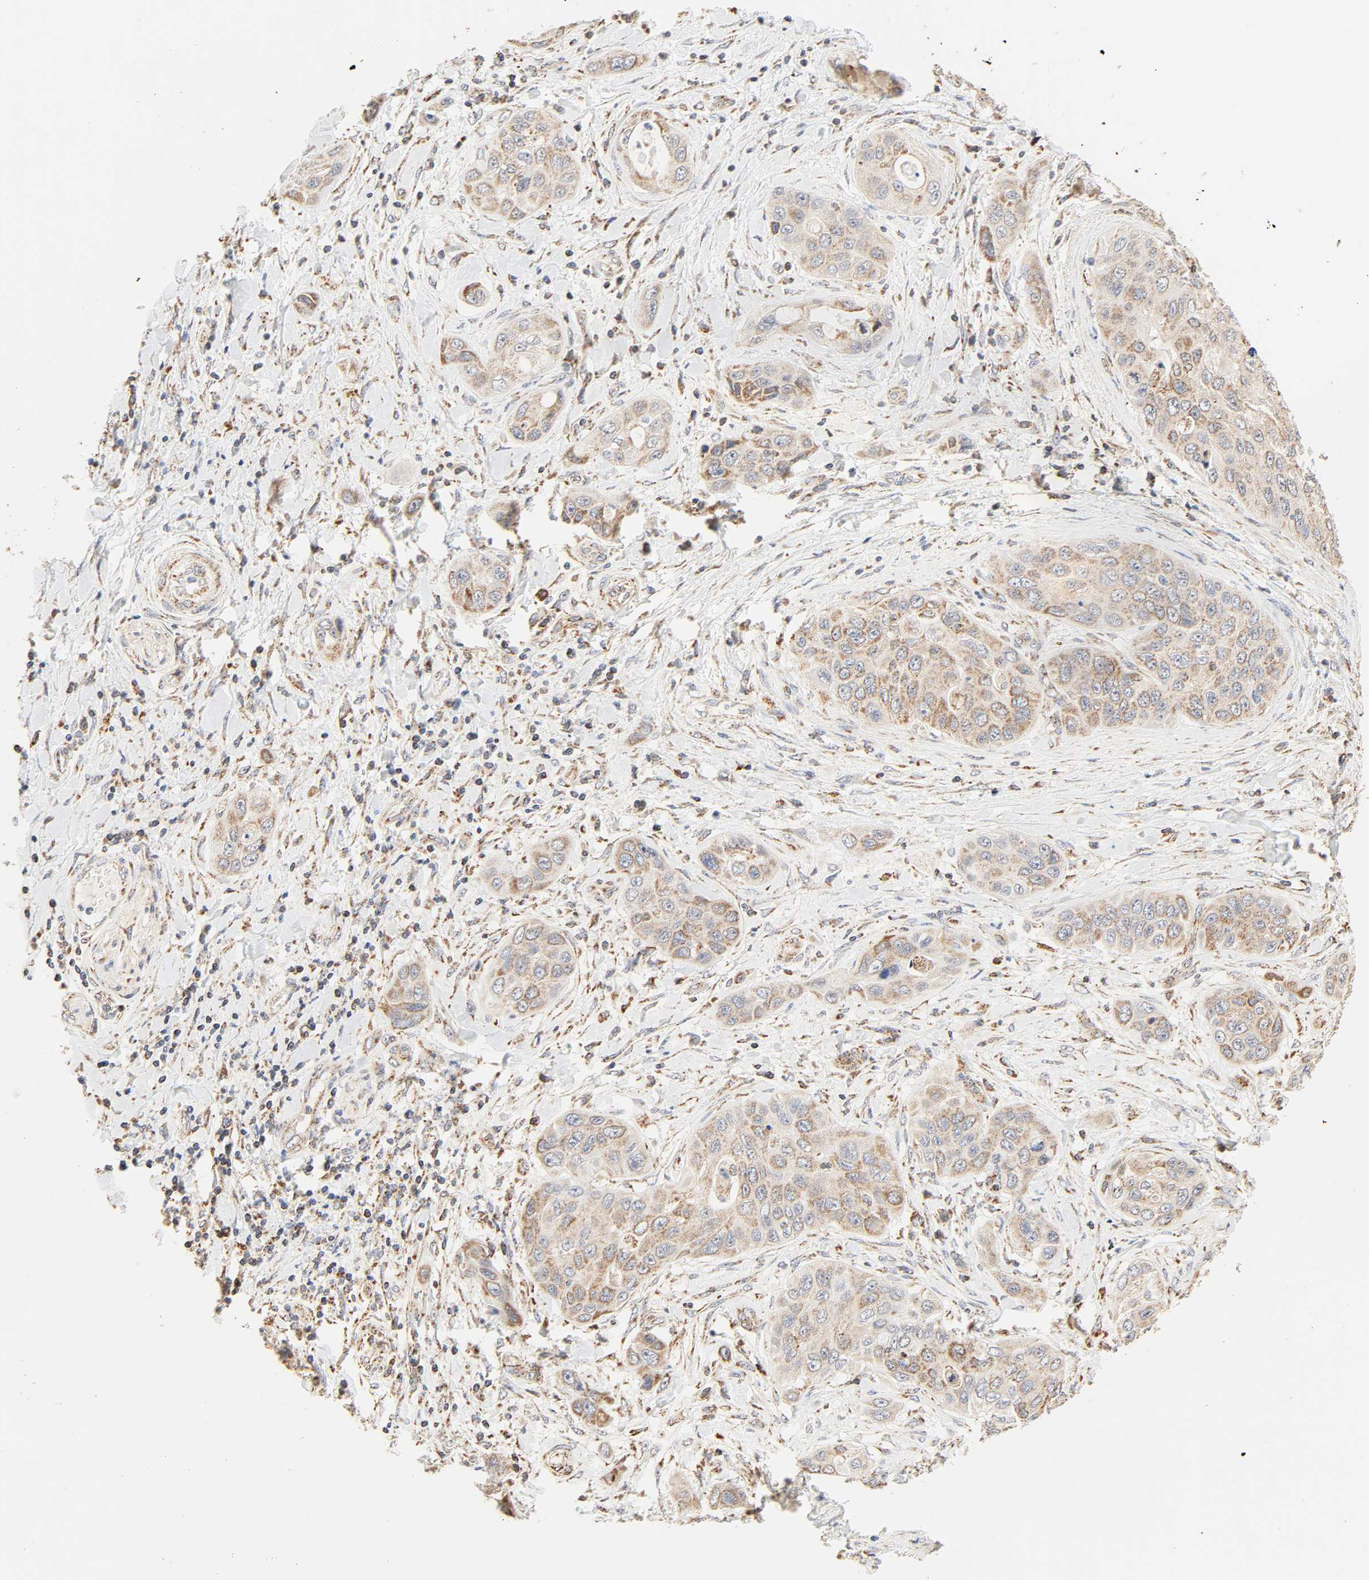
{"staining": {"intensity": "moderate", "quantity": ">75%", "location": "cytoplasmic/membranous"}, "tissue": "pancreatic cancer", "cell_type": "Tumor cells", "image_type": "cancer", "snomed": [{"axis": "morphology", "description": "Adenocarcinoma, NOS"}, {"axis": "topography", "description": "Pancreas"}], "caption": "A histopathology image of human adenocarcinoma (pancreatic) stained for a protein displays moderate cytoplasmic/membranous brown staining in tumor cells.", "gene": "ZMAT5", "patient": {"sex": "female", "age": 70}}